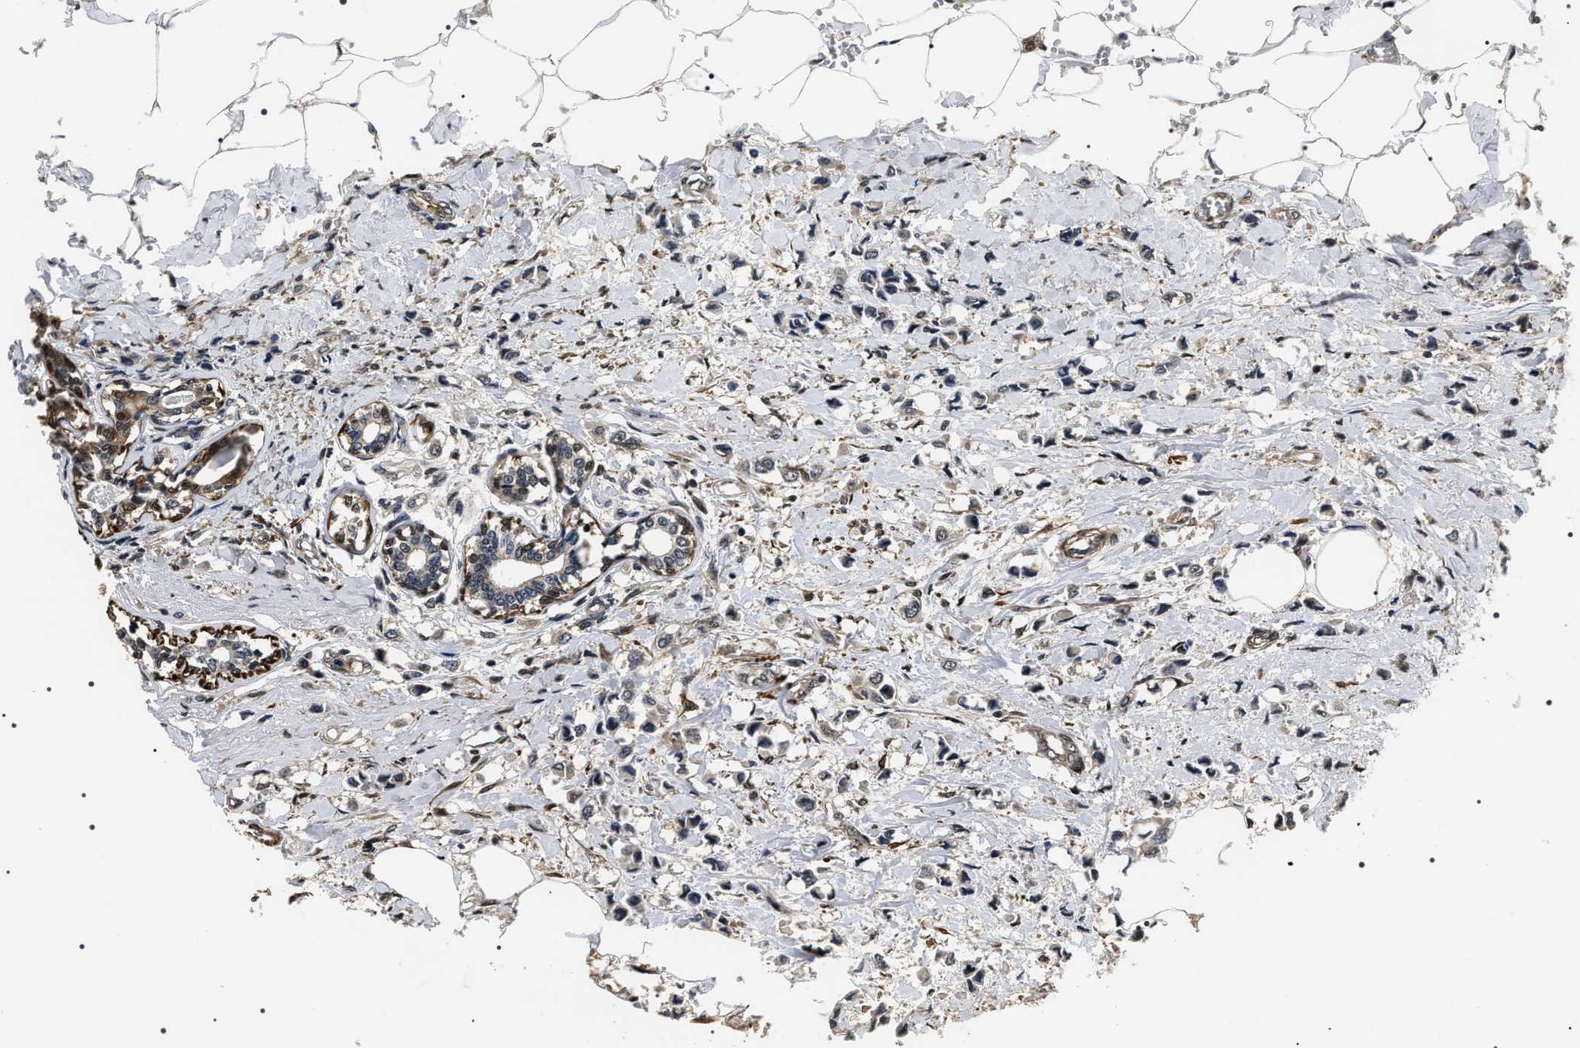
{"staining": {"intensity": "weak", "quantity": "<25%", "location": "cytoplasmic/membranous"}, "tissue": "breast cancer", "cell_type": "Tumor cells", "image_type": "cancer", "snomed": [{"axis": "morphology", "description": "Lobular carcinoma"}, {"axis": "topography", "description": "Breast"}], "caption": "Breast cancer (lobular carcinoma) was stained to show a protein in brown. There is no significant staining in tumor cells.", "gene": "ARHGAP22", "patient": {"sex": "female", "age": 51}}